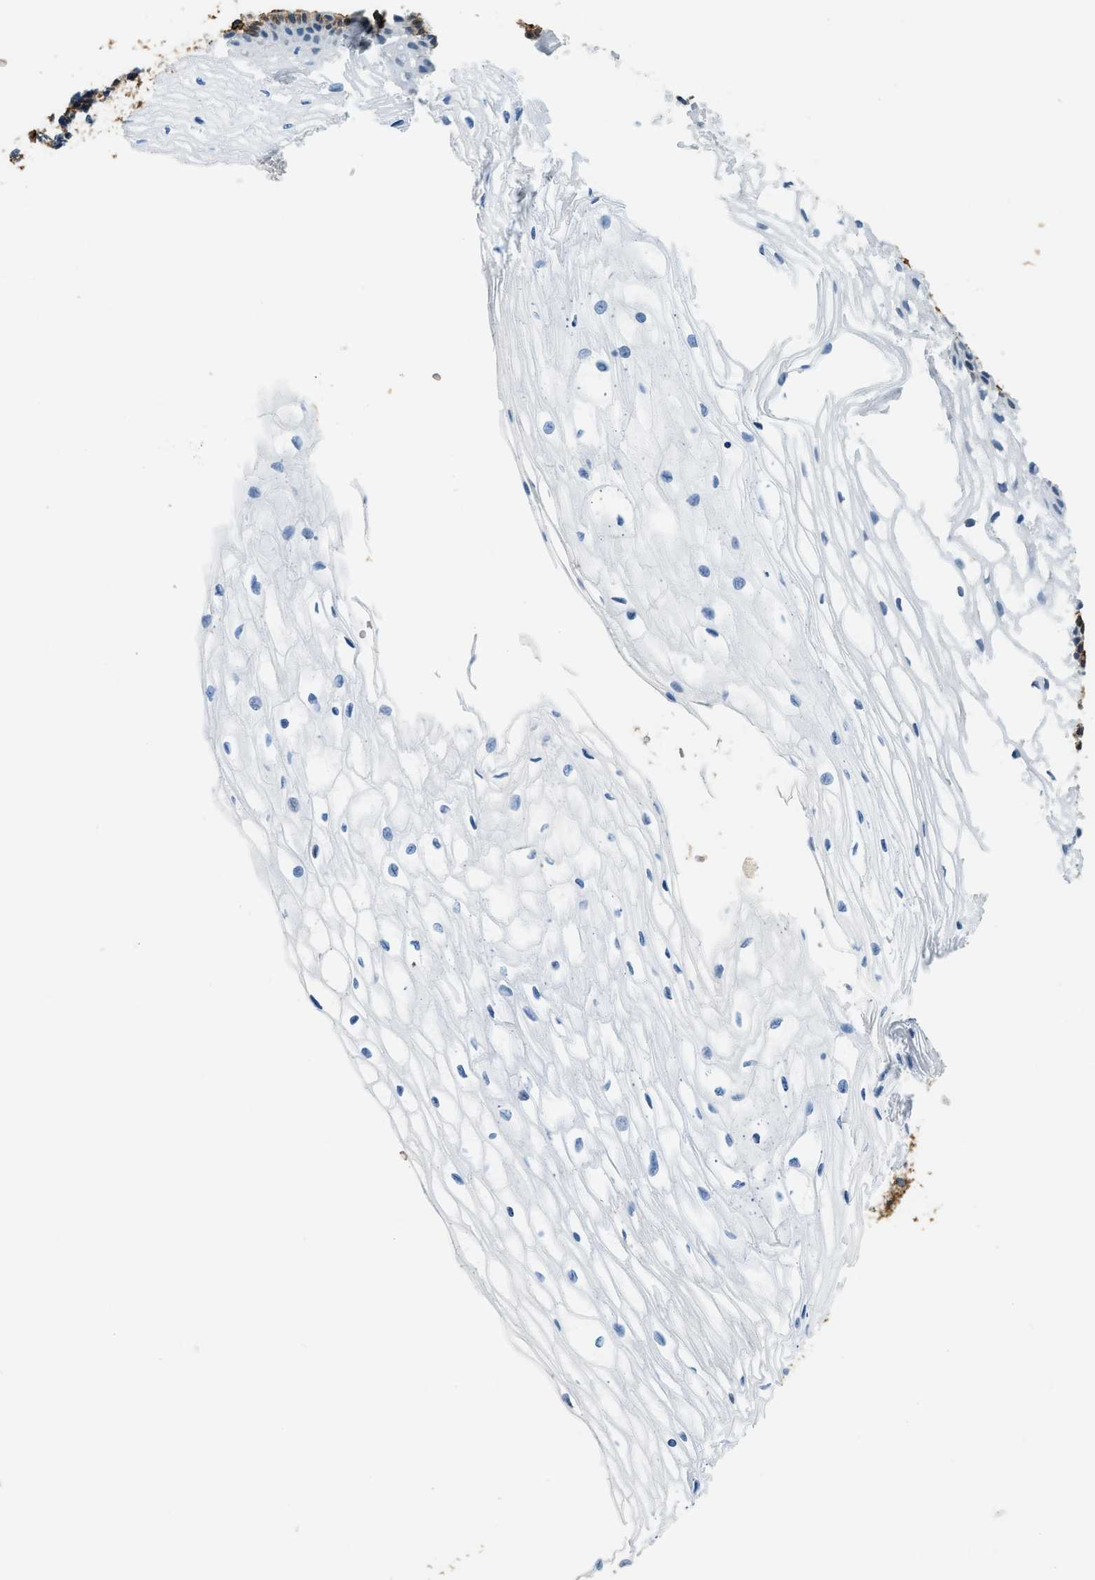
{"staining": {"intensity": "negative", "quantity": "none", "location": "none"}, "tissue": "cervix", "cell_type": "Glandular cells", "image_type": "normal", "snomed": [{"axis": "morphology", "description": "Normal tissue, NOS"}, {"axis": "topography", "description": "Cervix"}], "caption": "This is an immunohistochemistry (IHC) photomicrograph of normal cervix. There is no staining in glandular cells.", "gene": "TMEM43", "patient": {"sex": "female", "age": 77}}